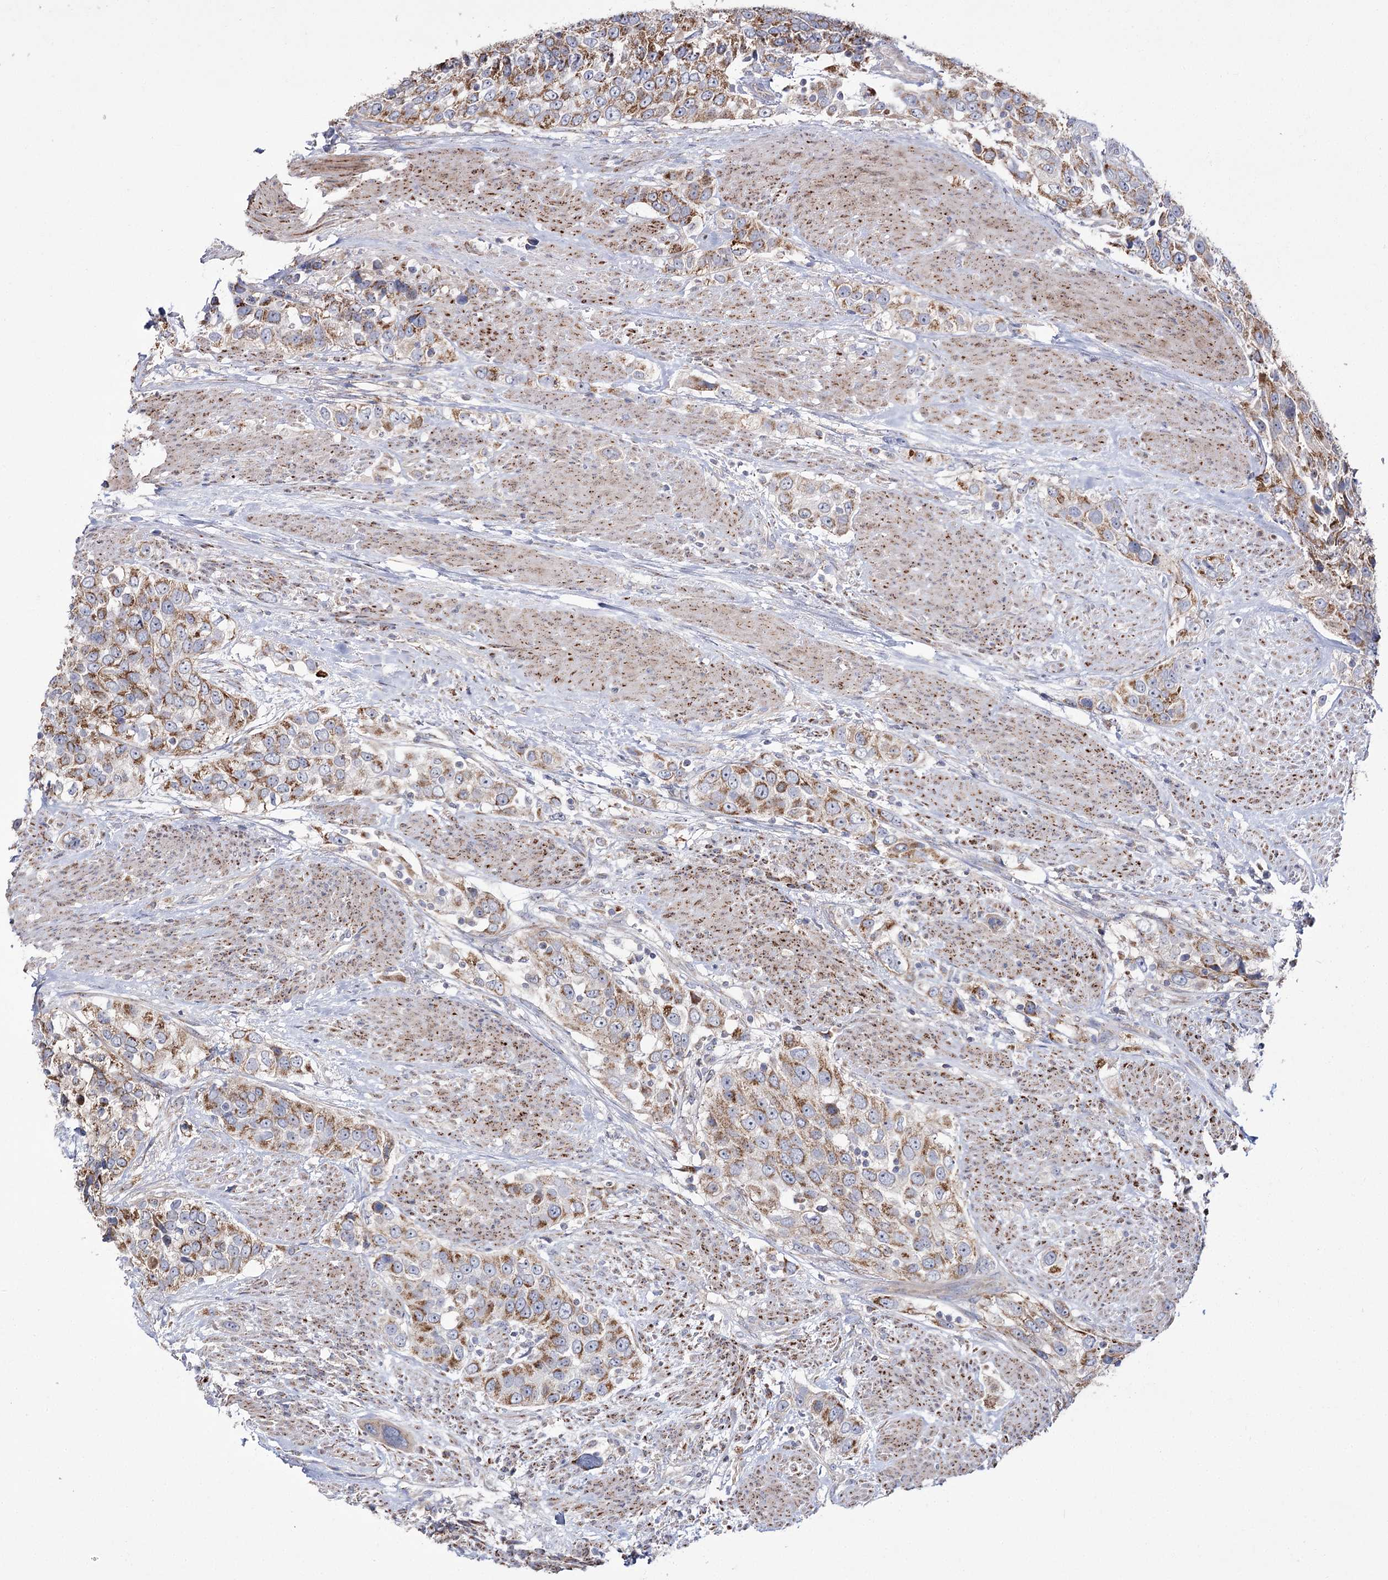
{"staining": {"intensity": "moderate", "quantity": ">75%", "location": "cytoplasmic/membranous"}, "tissue": "urothelial cancer", "cell_type": "Tumor cells", "image_type": "cancer", "snomed": [{"axis": "morphology", "description": "Urothelial carcinoma, High grade"}, {"axis": "topography", "description": "Urinary bladder"}], "caption": "An image showing moderate cytoplasmic/membranous positivity in approximately >75% of tumor cells in urothelial cancer, as visualized by brown immunohistochemical staining.", "gene": "NADK2", "patient": {"sex": "female", "age": 80}}